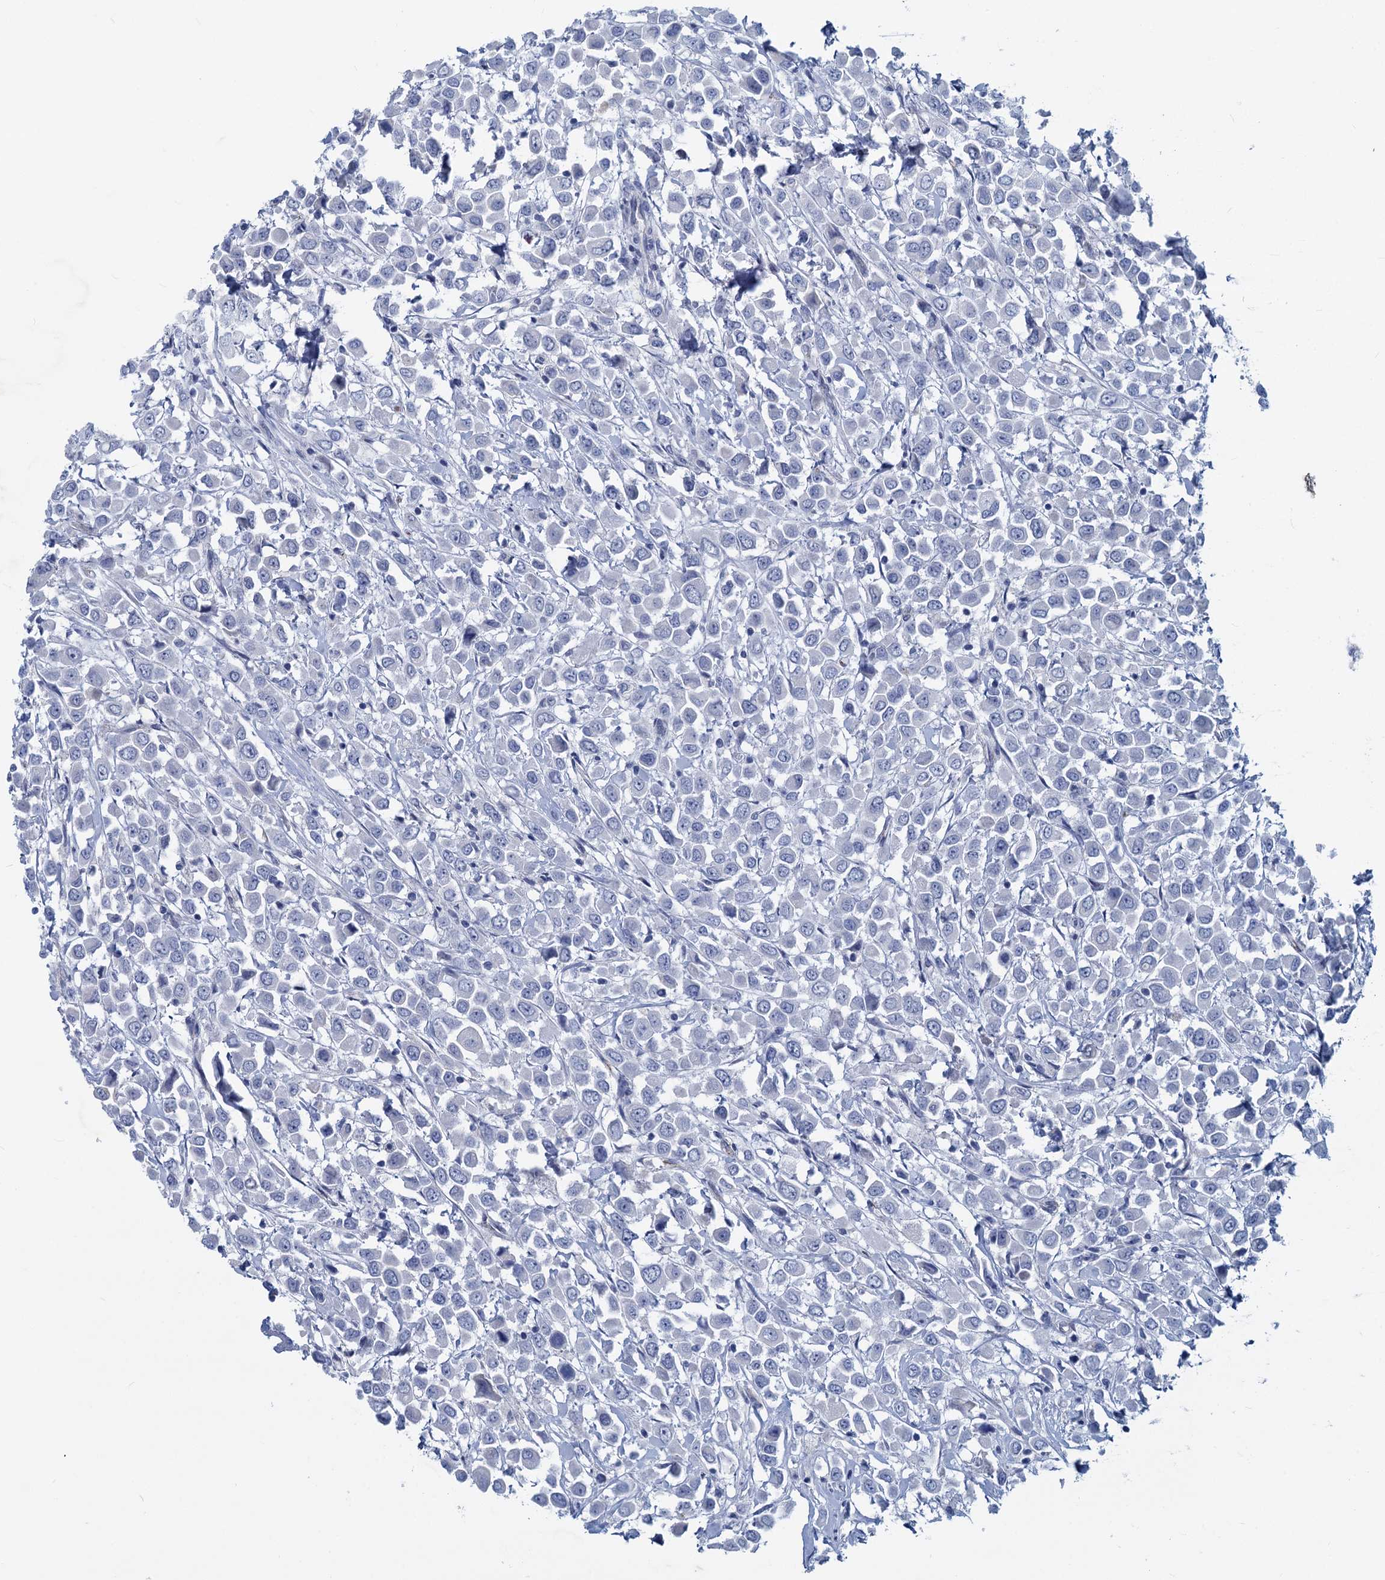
{"staining": {"intensity": "negative", "quantity": "none", "location": "none"}, "tissue": "breast cancer", "cell_type": "Tumor cells", "image_type": "cancer", "snomed": [{"axis": "morphology", "description": "Duct carcinoma"}, {"axis": "topography", "description": "Breast"}], "caption": "Micrograph shows no significant protein positivity in tumor cells of breast cancer.", "gene": "INSC", "patient": {"sex": "female", "age": 61}}